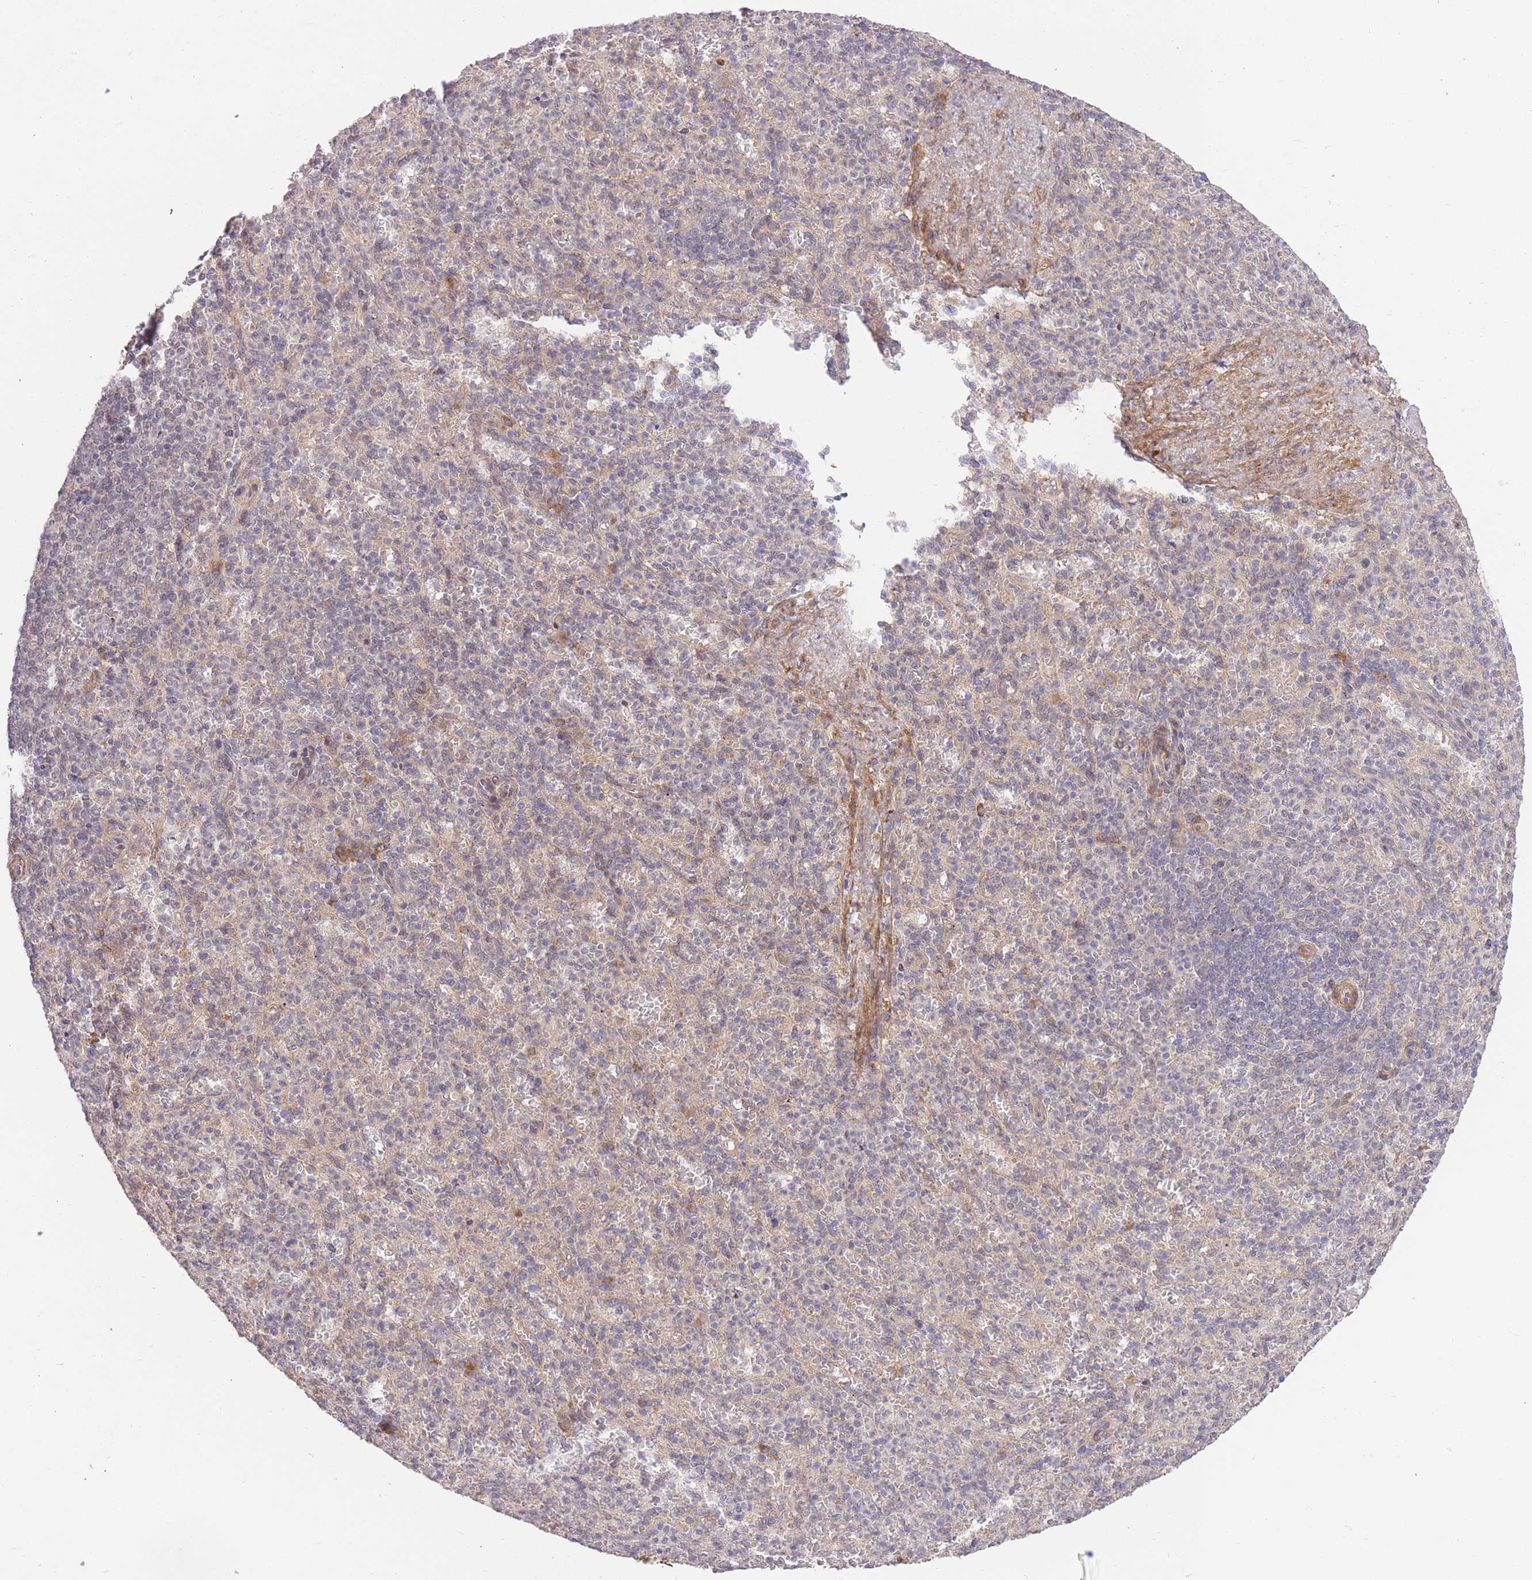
{"staining": {"intensity": "negative", "quantity": "none", "location": "none"}, "tissue": "spleen", "cell_type": "Cells in red pulp", "image_type": "normal", "snomed": [{"axis": "morphology", "description": "Normal tissue, NOS"}, {"axis": "topography", "description": "Spleen"}], "caption": "This is an IHC micrograph of normal human spleen. There is no staining in cells in red pulp.", "gene": "ELOA2", "patient": {"sex": "female", "age": 74}}